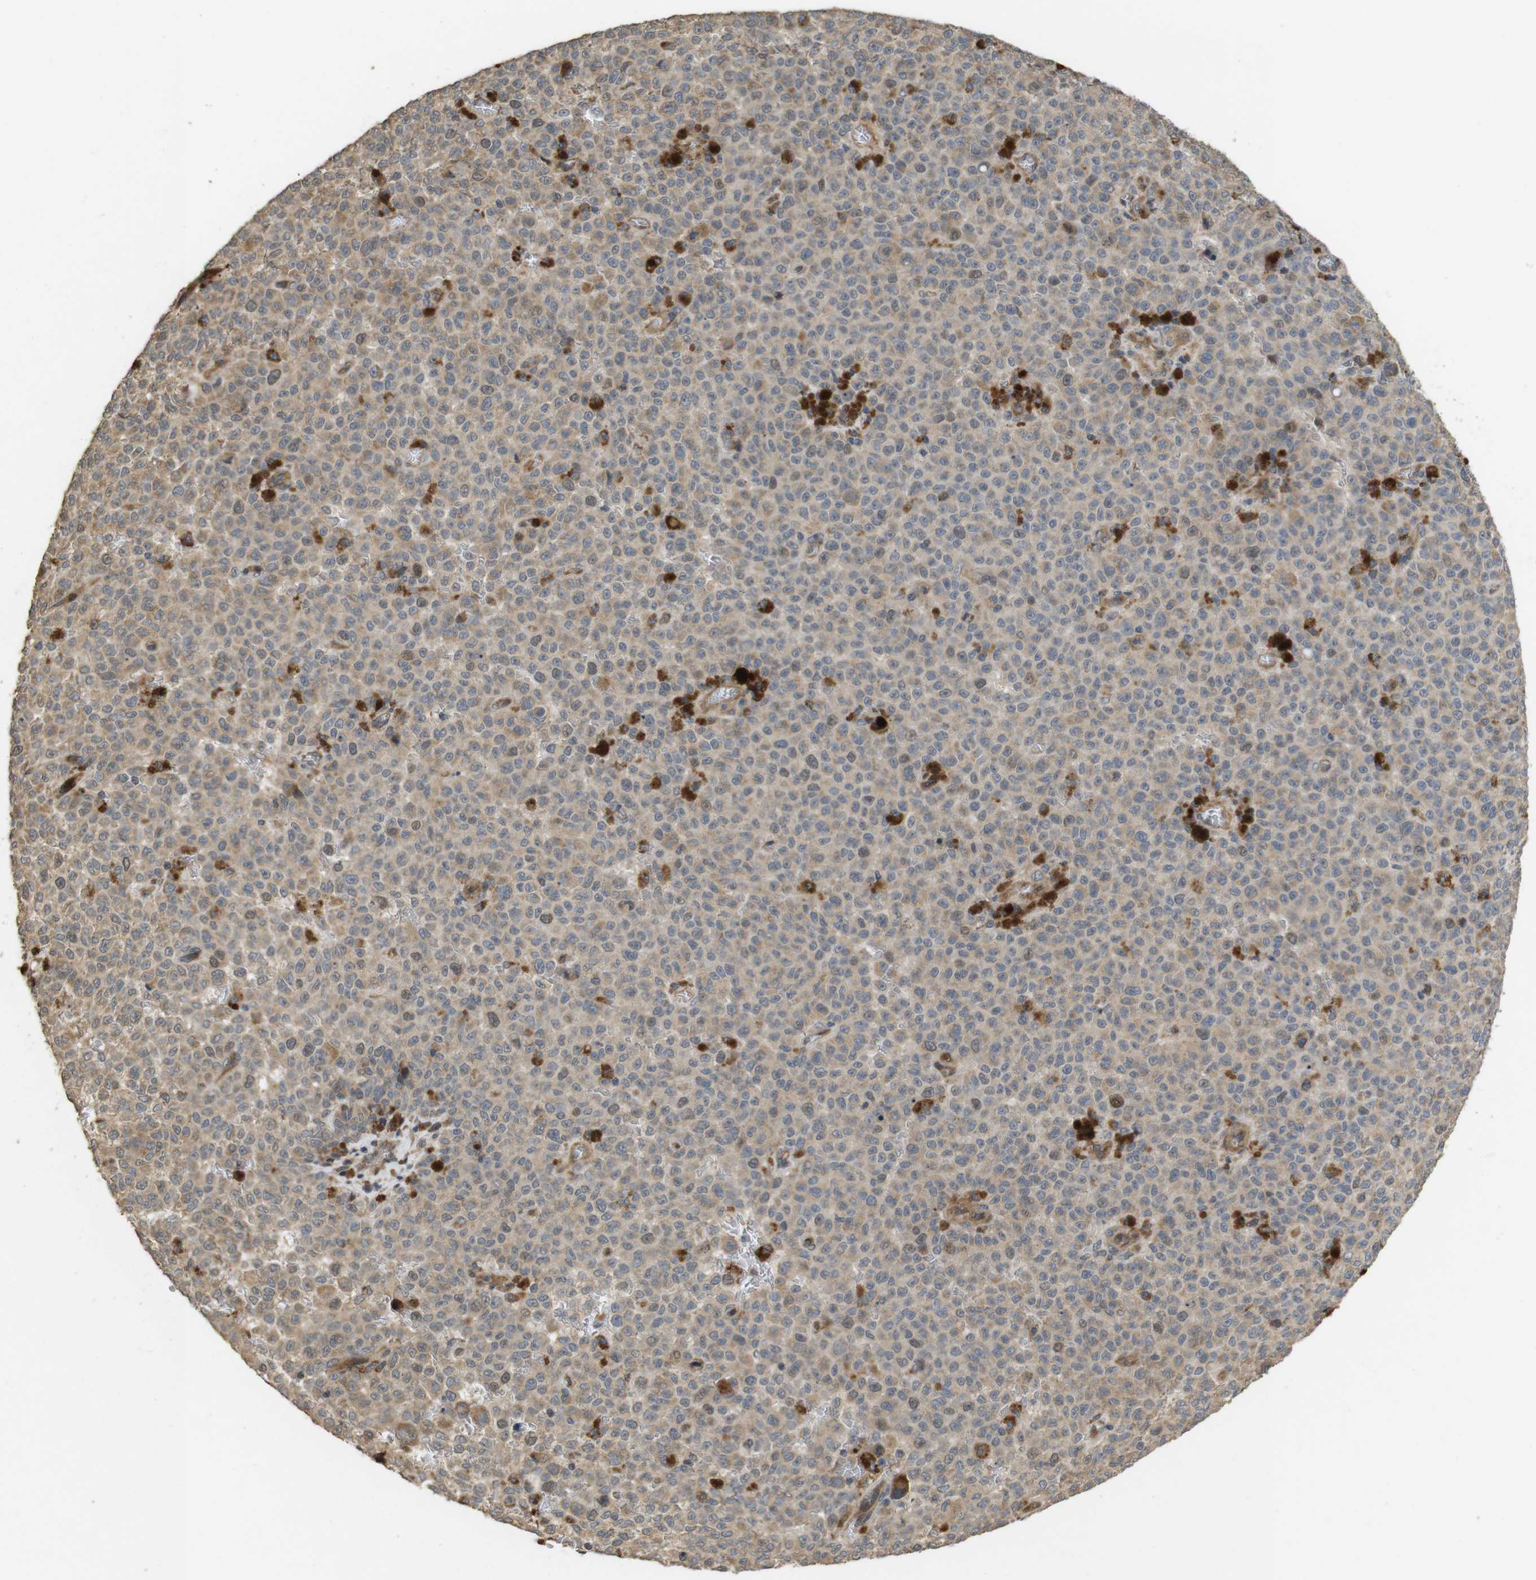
{"staining": {"intensity": "weak", "quantity": ">75%", "location": "cytoplasmic/membranous,nuclear"}, "tissue": "melanoma", "cell_type": "Tumor cells", "image_type": "cancer", "snomed": [{"axis": "morphology", "description": "Malignant melanoma, NOS"}, {"axis": "topography", "description": "Skin"}], "caption": "Tumor cells demonstrate low levels of weak cytoplasmic/membranous and nuclear expression in about >75% of cells in malignant melanoma. Immunohistochemistry (ihc) stains the protein of interest in brown and the nuclei are stained blue.", "gene": "PCDHB10", "patient": {"sex": "female", "age": 82}}